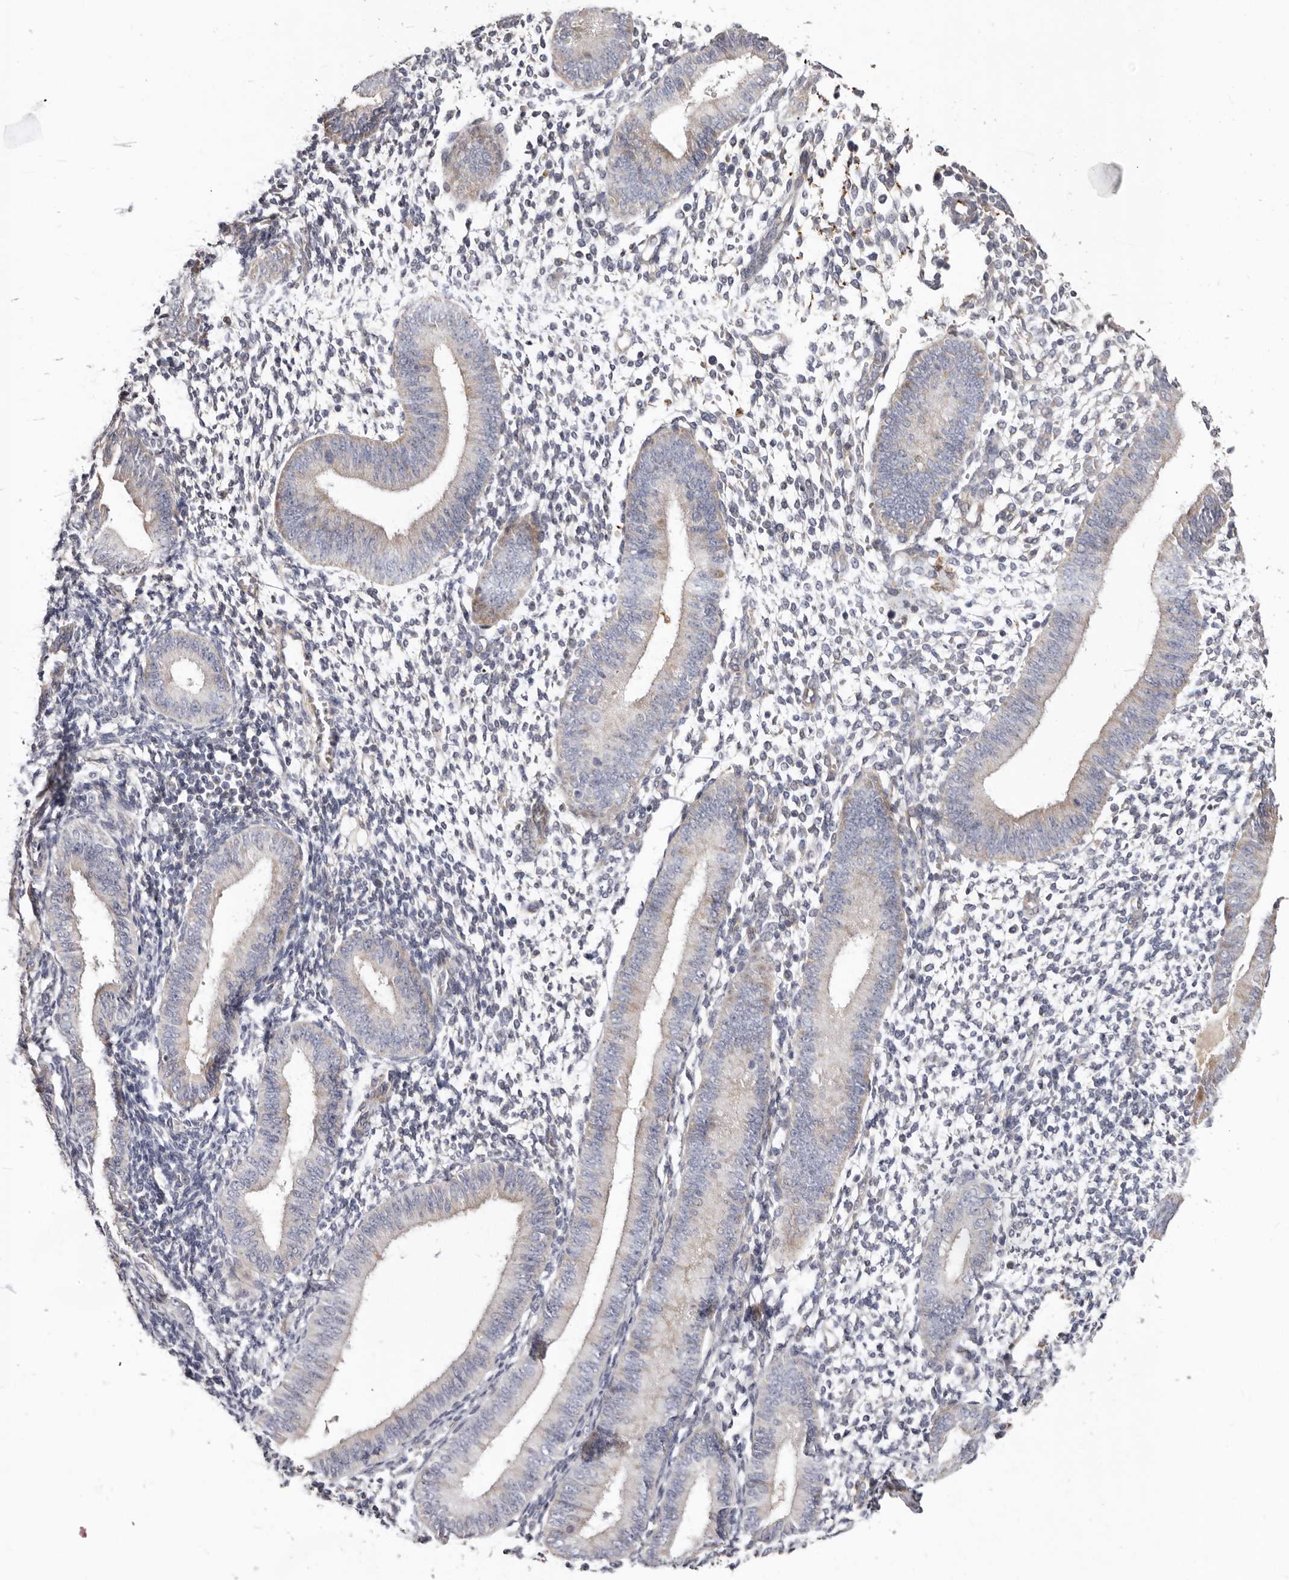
{"staining": {"intensity": "negative", "quantity": "none", "location": "none"}, "tissue": "endometrium", "cell_type": "Cells in endometrial stroma", "image_type": "normal", "snomed": [{"axis": "morphology", "description": "Normal tissue, NOS"}, {"axis": "topography", "description": "Uterus"}, {"axis": "topography", "description": "Endometrium"}], "caption": "Immunohistochemistry (IHC) histopathology image of unremarkable endometrium: human endometrium stained with DAB reveals no significant protein positivity in cells in endometrial stroma.", "gene": "SPTA1", "patient": {"sex": "female", "age": 48}}